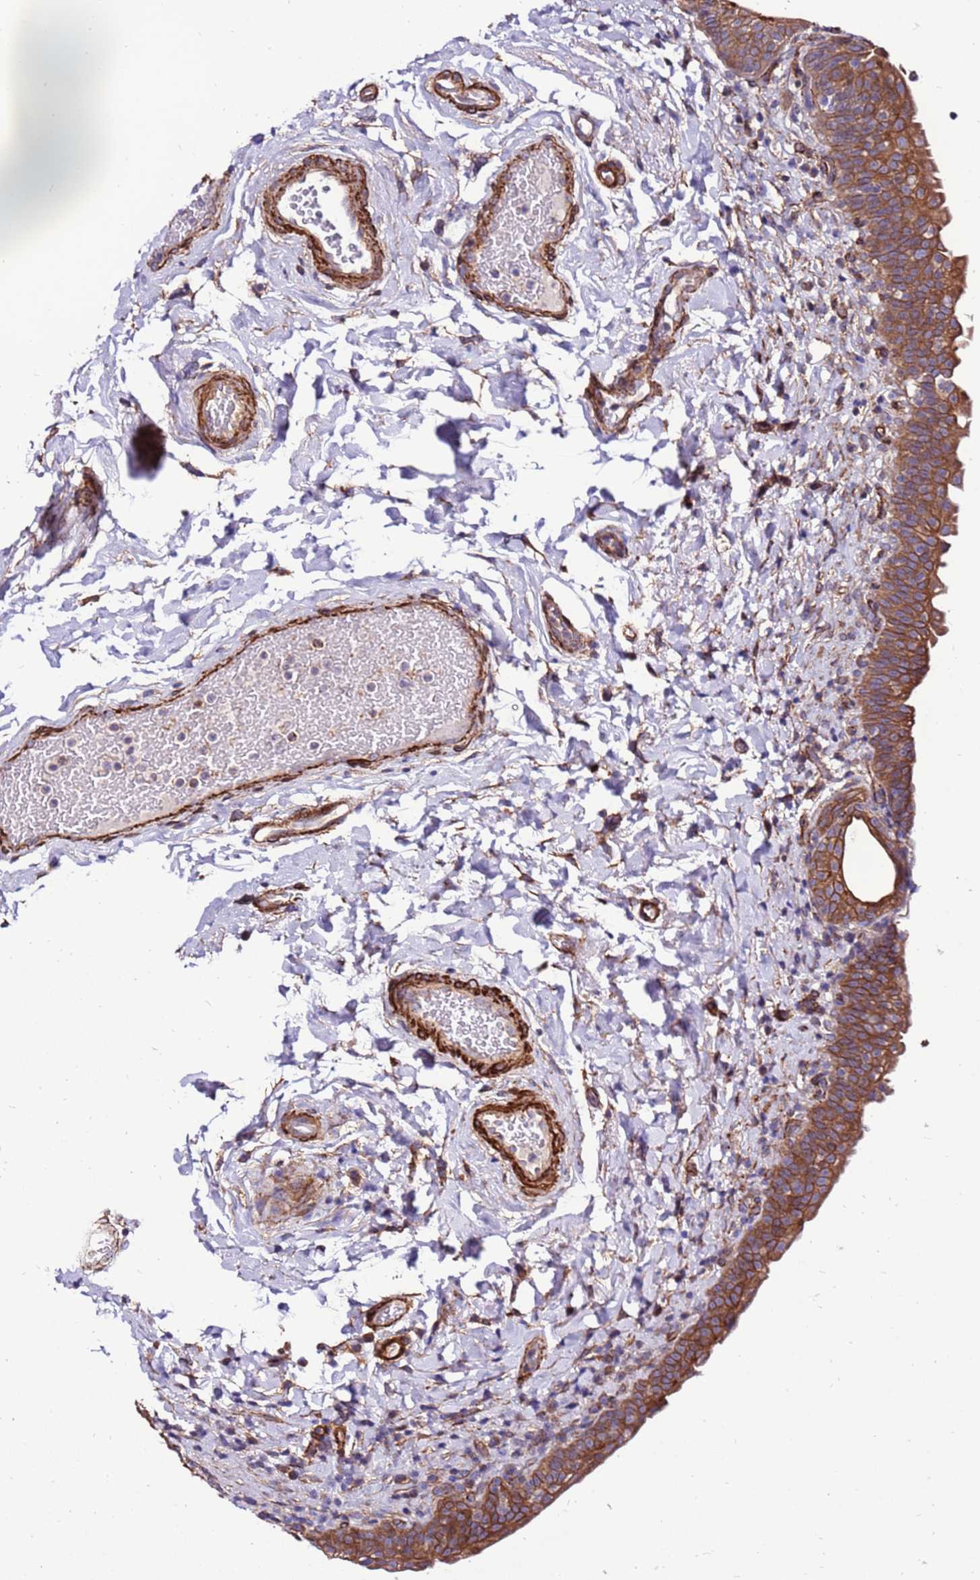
{"staining": {"intensity": "strong", "quantity": ">75%", "location": "cytoplasmic/membranous"}, "tissue": "urinary bladder", "cell_type": "Urothelial cells", "image_type": "normal", "snomed": [{"axis": "morphology", "description": "Normal tissue, NOS"}, {"axis": "topography", "description": "Urinary bladder"}], "caption": "Urinary bladder stained for a protein displays strong cytoplasmic/membranous positivity in urothelial cells. The staining is performed using DAB (3,3'-diaminobenzidine) brown chromogen to label protein expression. The nuclei are counter-stained blue using hematoxylin.", "gene": "EI24", "patient": {"sex": "male", "age": 83}}